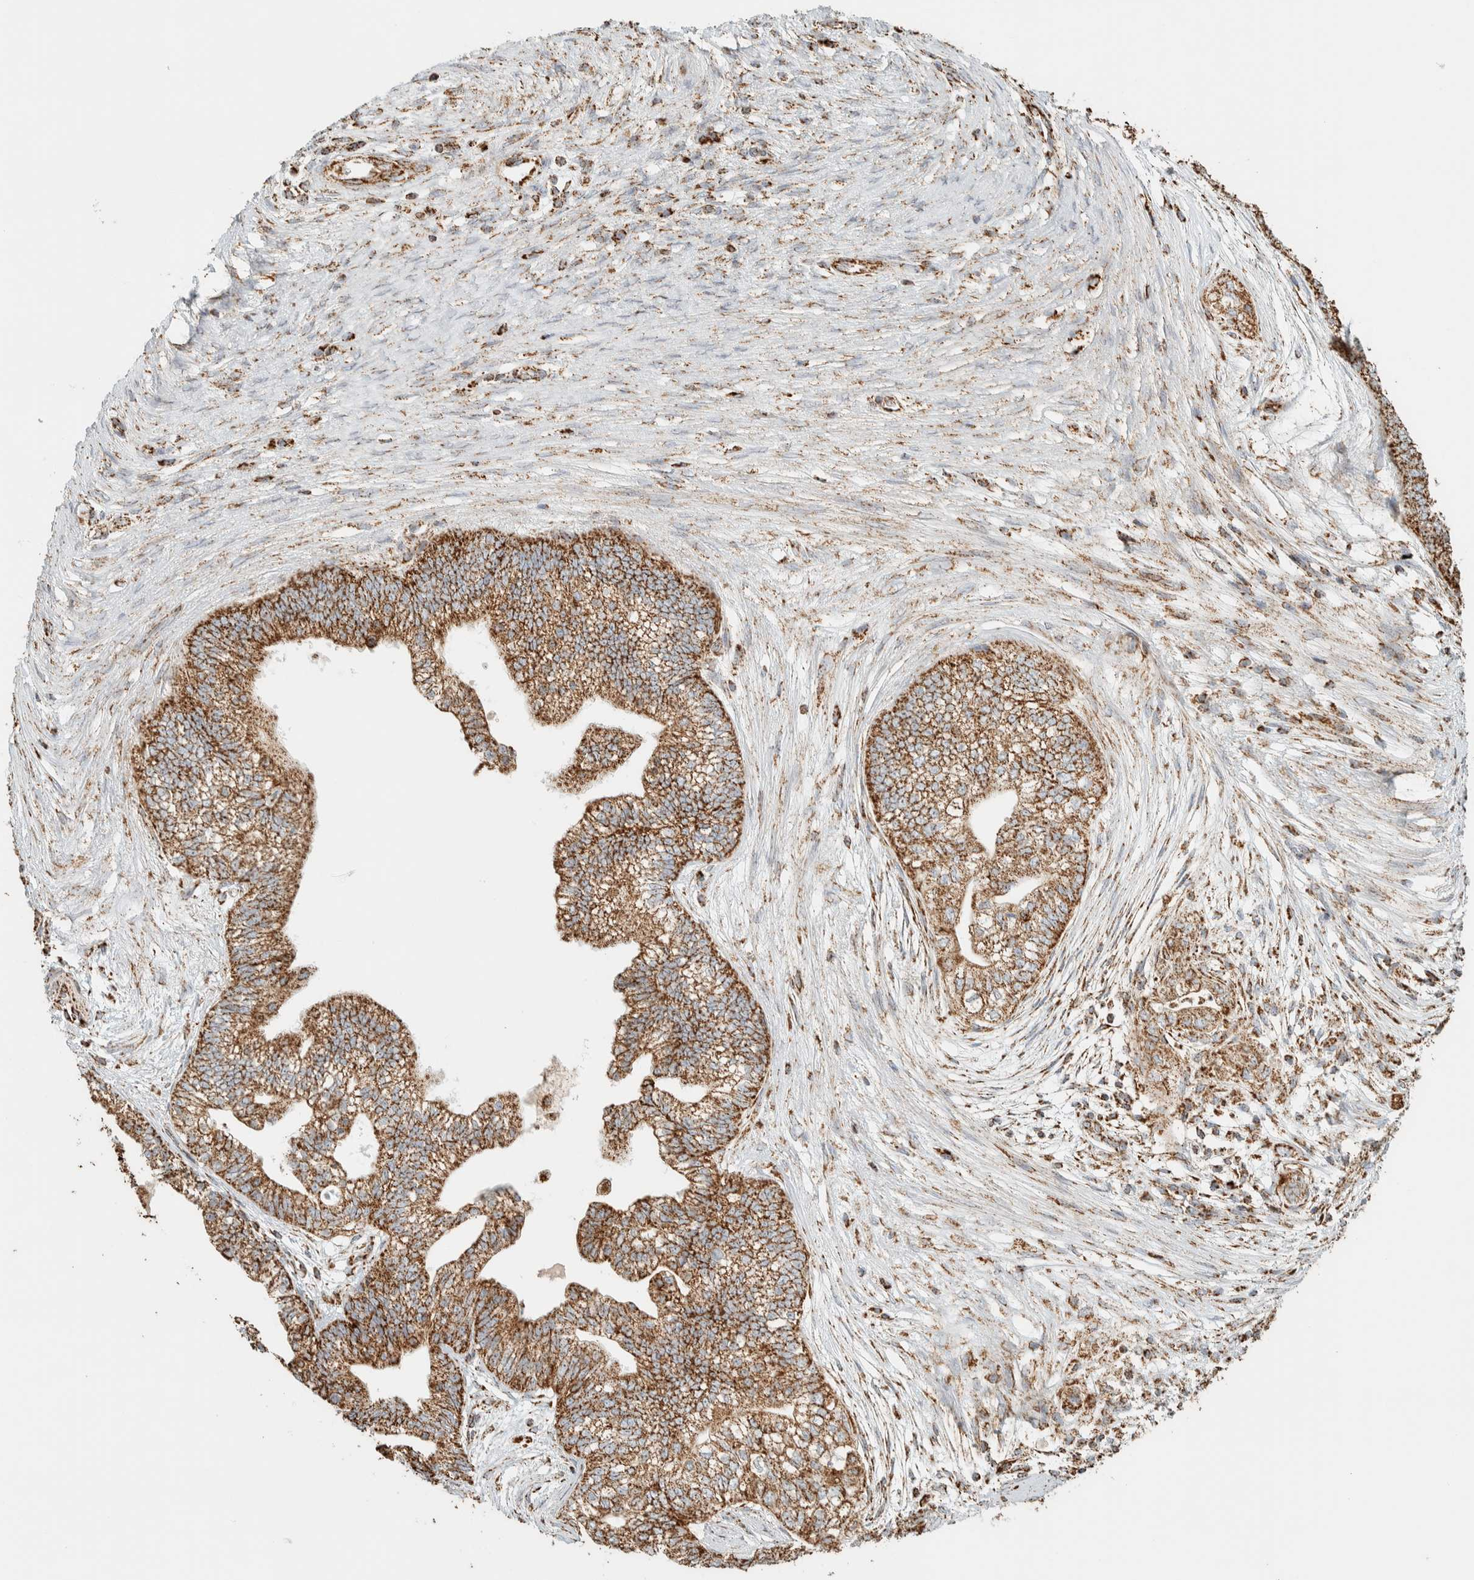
{"staining": {"intensity": "moderate", "quantity": ">75%", "location": "cytoplasmic/membranous"}, "tissue": "pancreatic cancer", "cell_type": "Tumor cells", "image_type": "cancer", "snomed": [{"axis": "morphology", "description": "Adenocarcinoma, NOS"}, {"axis": "topography", "description": "Pancreas"}], "caption": "High-power microscopy captured an immunohistochemistry (IHC) image of adenocarcinoma (pancreatic), revealing moderate cytoplasmic/membranous positivity in about >75% of tumor cells. (DAB (3,3'-diaminobenzidine) IHC with brightfield microscopy, high magnification).", "gene": "ZNF454", "patient": {"sex": "male", "age": 72}}